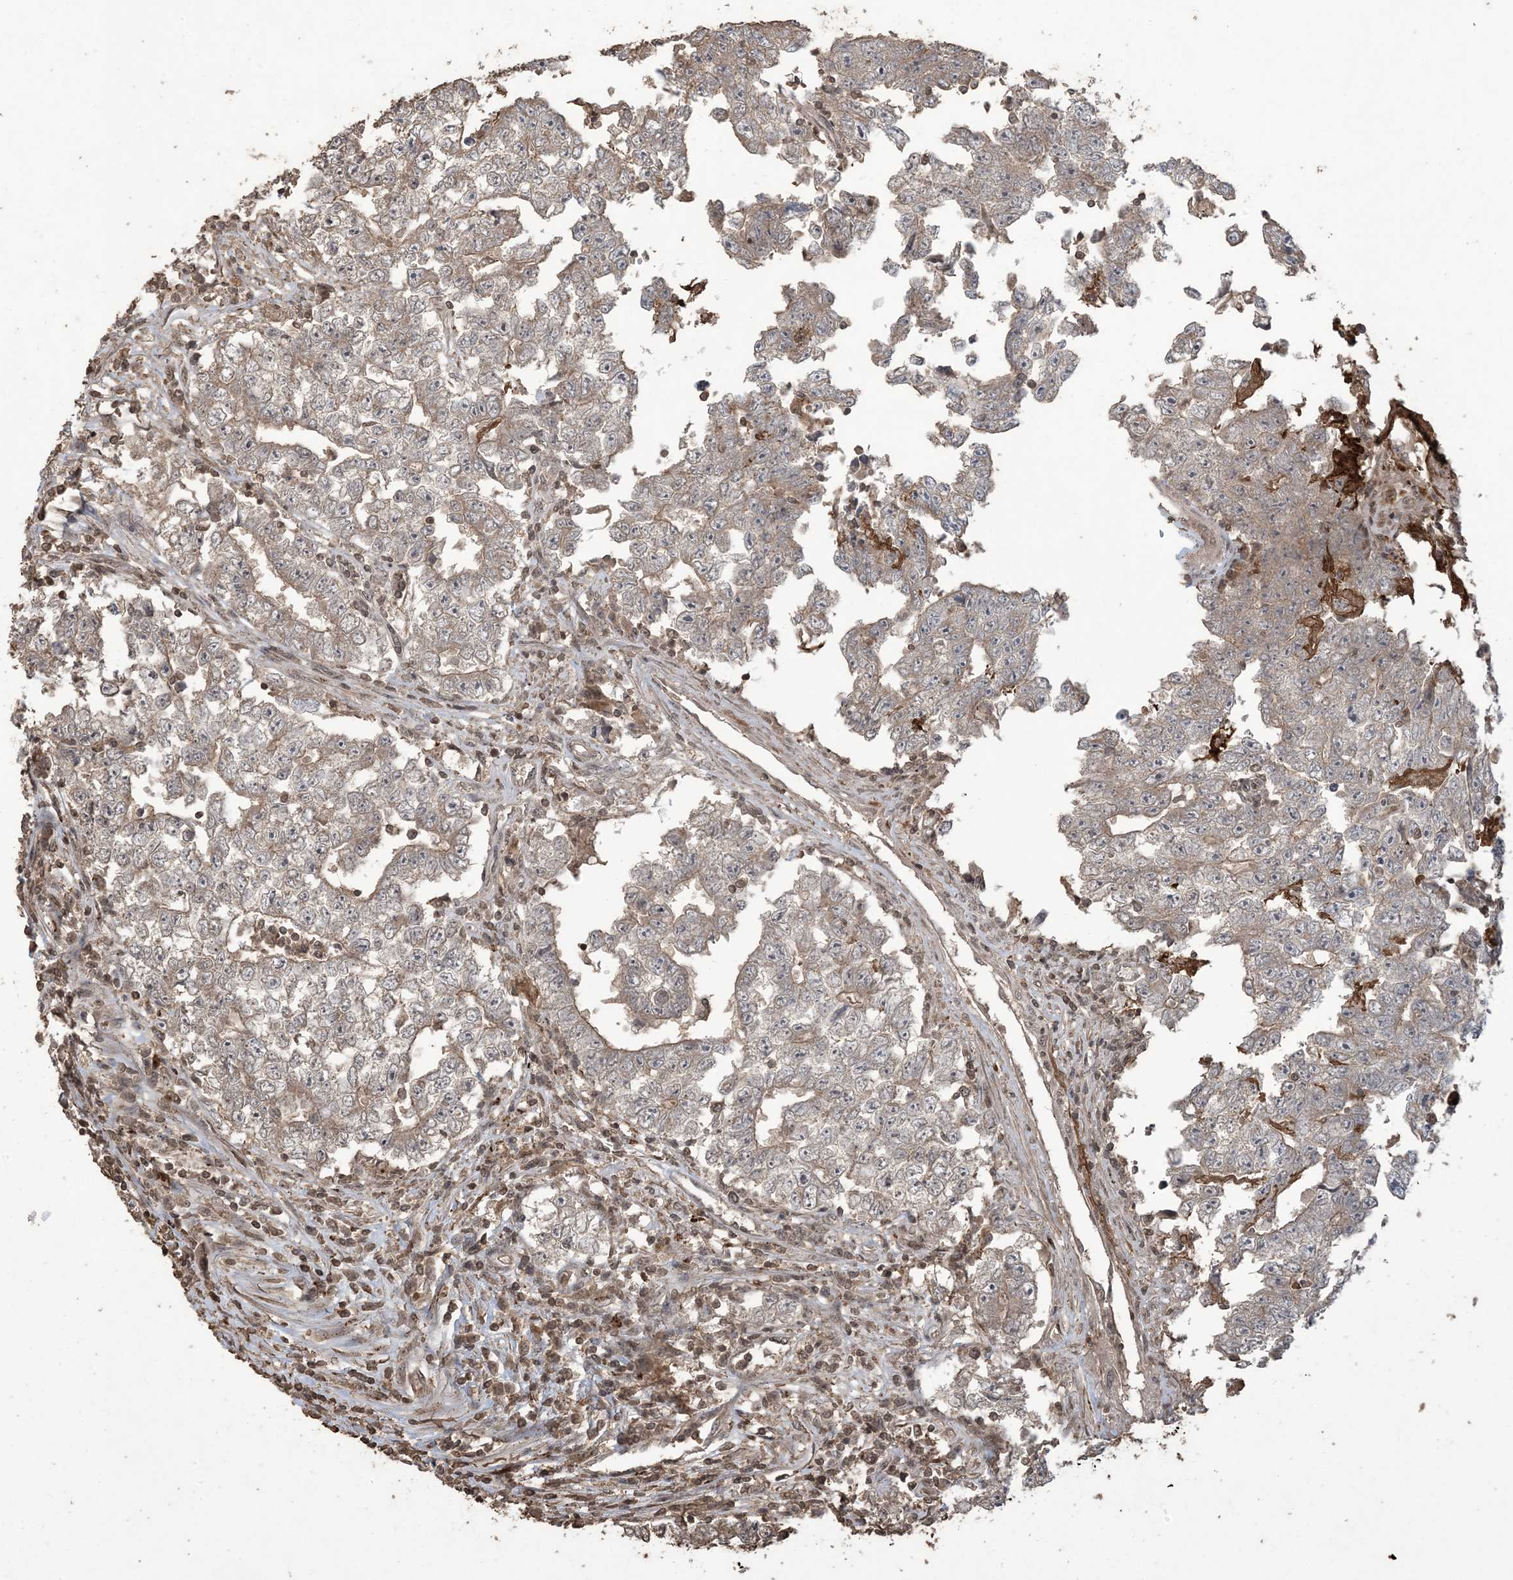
{"staining": {"intensity": "weak", "quantity": ">75%", "location": "cytoplasmic/membranous"}, "tissue": "testis cancer", "cell_type": "Tumor cells", "image_type": "cancer", "snomed": [{"axis": "morphology", "description": "Carcinoma, Embryonal, NOS"}, {"axis": "topography", "description": "Testis"}], "caption": "Testis cancer stained for a protein (brown) exhibits weak cytoplasmic/membranous positive staining in about >75% of tumor cells.", "gene": "EFCAB8", "patient": {"sex": "male", "age": 25}}